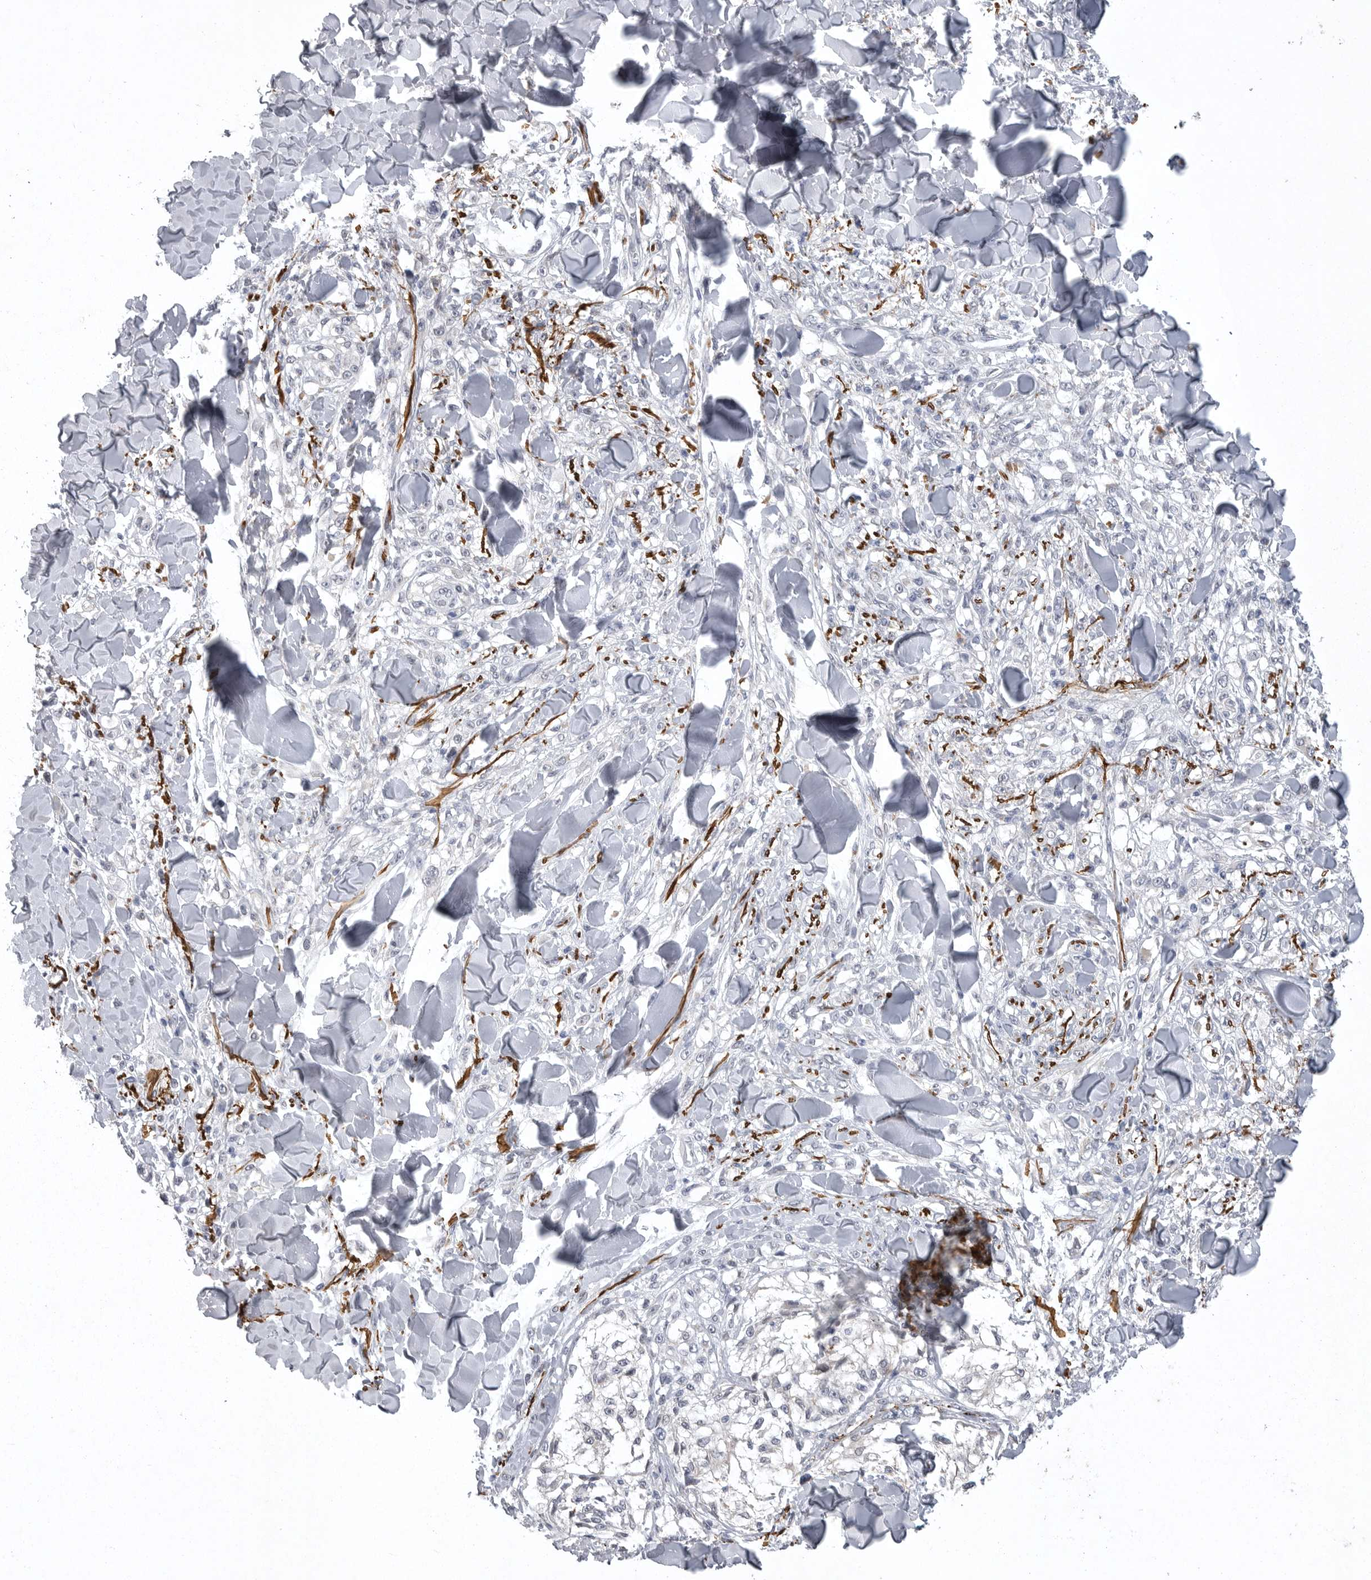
{"staining": {"intensity": "negative", "quantity": "none", "location": "none"}, "tissue": "melanoma", "cell_type": "Tumor cells", "image_type": "cancer", "snomed": [{"axis": "morphology", "description": "Malignant melanoma, NOS"}, {"axis": "topography", "description": "Skin of head"}], "caption": "Malignant melanoma was stained to show a protein in brown. There is no significant positivity in tumor cells.", "gene": "CRP", "patient": {"sex": "male", "age": 83}}